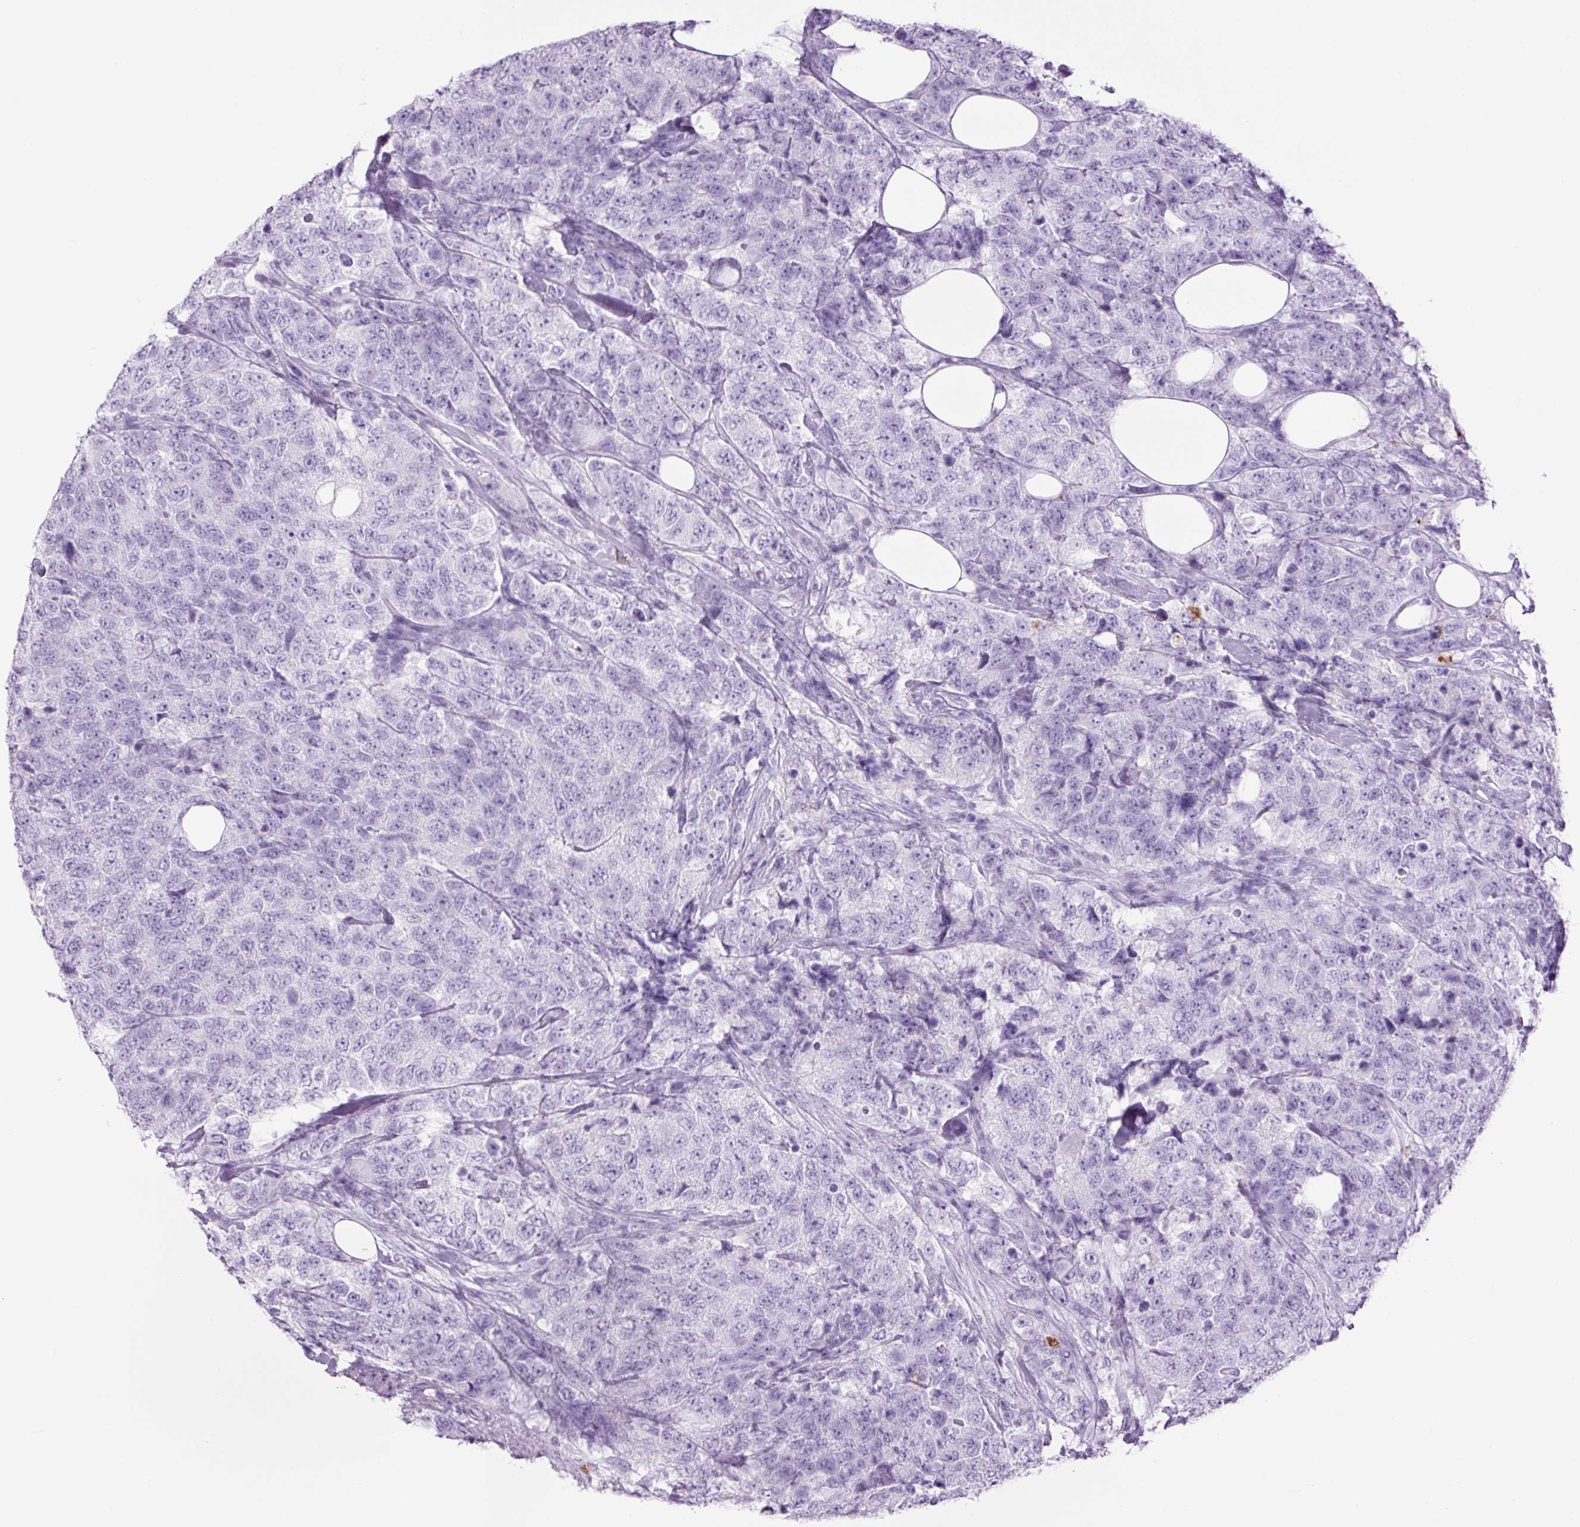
{"staining": {"intensity": "negative", "quantity": "none", "location": "none"}, "tissue": "urothelial cancer", "cell_type": "Tumor cells", "image_type": "cancer", "snomed": [{"axis": "morphology", "description": "Urothelial carcinoma, High grade"}, {"axis": "topography", "description": "Urinary bladder"}], "caption": "The micrograph reveals no significant expression in tumor cells of high-grade urothelial carcinoma. (DAB immunohistochemistry, high magnification).", "gene": "LYZ", "patient": {"sex": "female", "age": 78}}